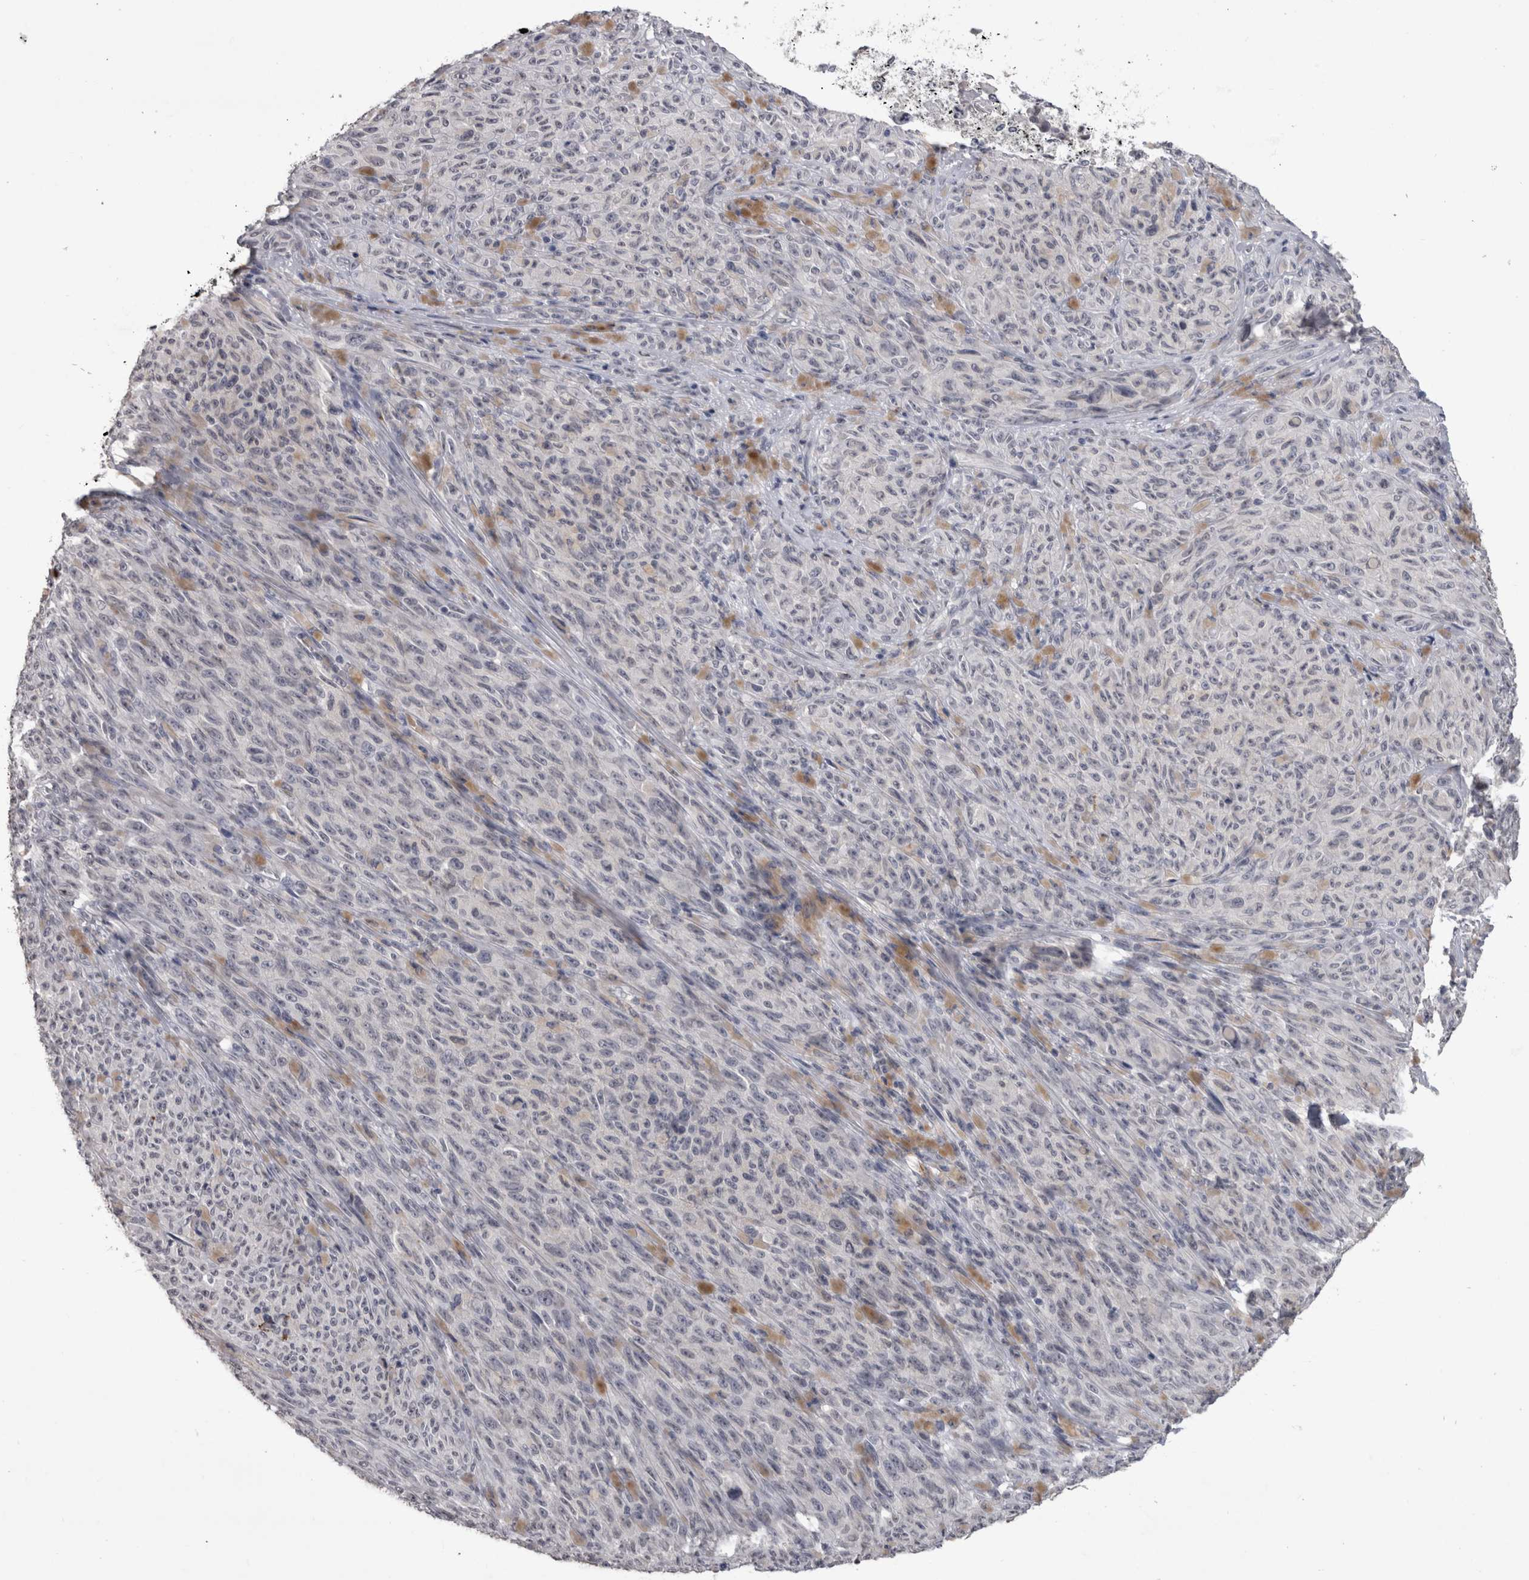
{"staining": {"intensity": "negative", "quantity": "none", "location": "none"}, "tissue": "melanoma", "cell_type": "Tumor cells", "image_type": "cancer", "snomed": [{"axis": "morphology", "description": "Malignant melanoma, NOS"}, {"axis": "topography", "description": "Skin"}], "caption": "Immunohistochemical staining of melanoma exhibits no significant positivity in tumor cells. (Stains: DAB (3,3'-diaminobenzidine) immunohistochemistry (IHC) with hematoxylin counter stain, Microscopy: brightfield microscopy at high magnification).", "gene": "PAX5", "patient": {"sex": "female", "age": 82}}